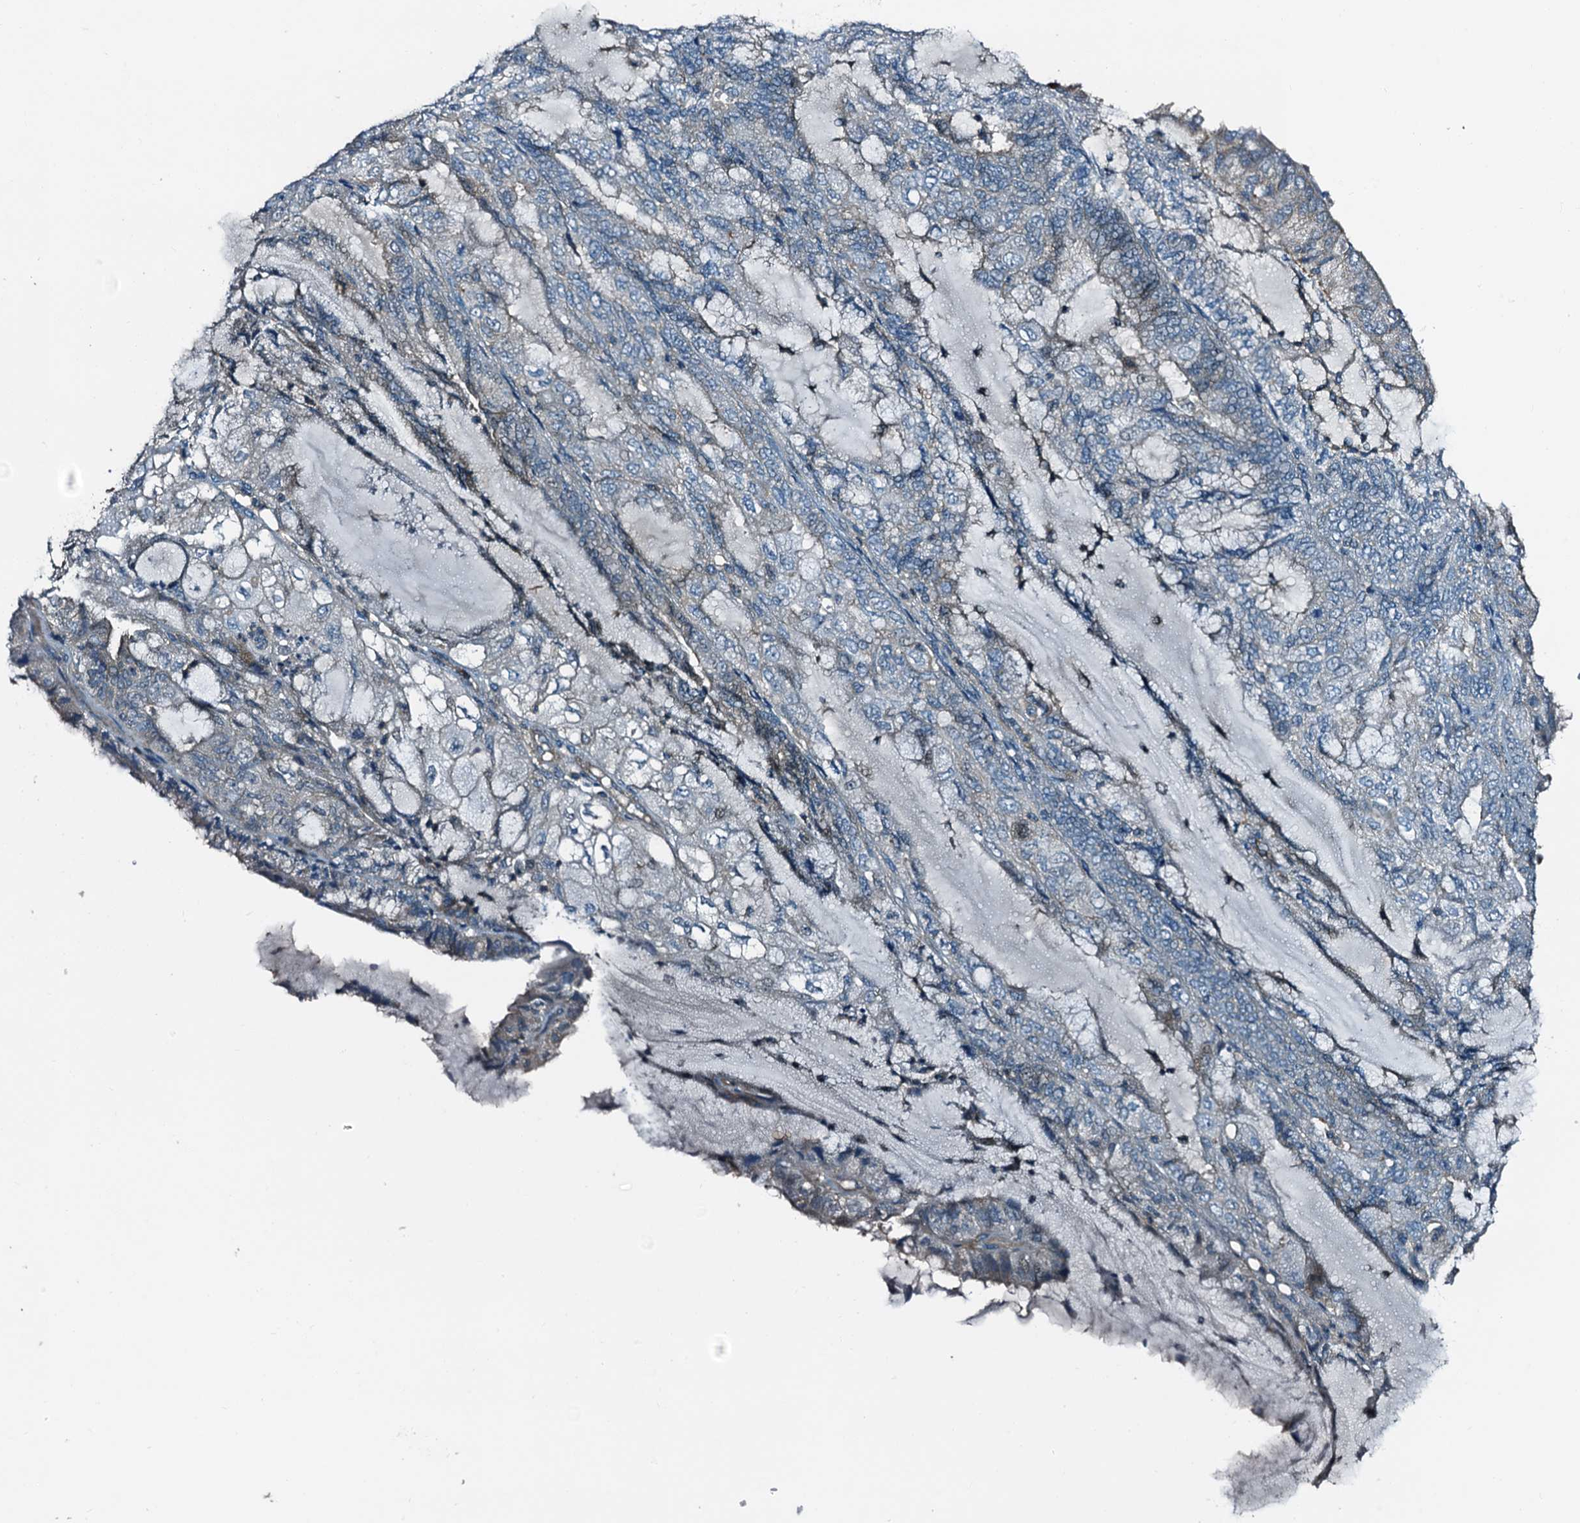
{"staining": {"intensity": "negative", "quantity": "none", "location": "none"}, "tissue": "endometrial cancer", "cell_type": "Tumor cells", "image_type": "cancer", "snomed": [{"axis": "morphology", "description": "Adenocarcinoma, NOS"}, {"axis": "topography", "description": "Endometrium"}], "caption": "IHC micrograph of endometrial cancer stained for a protein (brown), which demonstrates no expression in tumor cells.", "gene": "DUOXA1", "patient": {"sex": "female", "age": 81}}